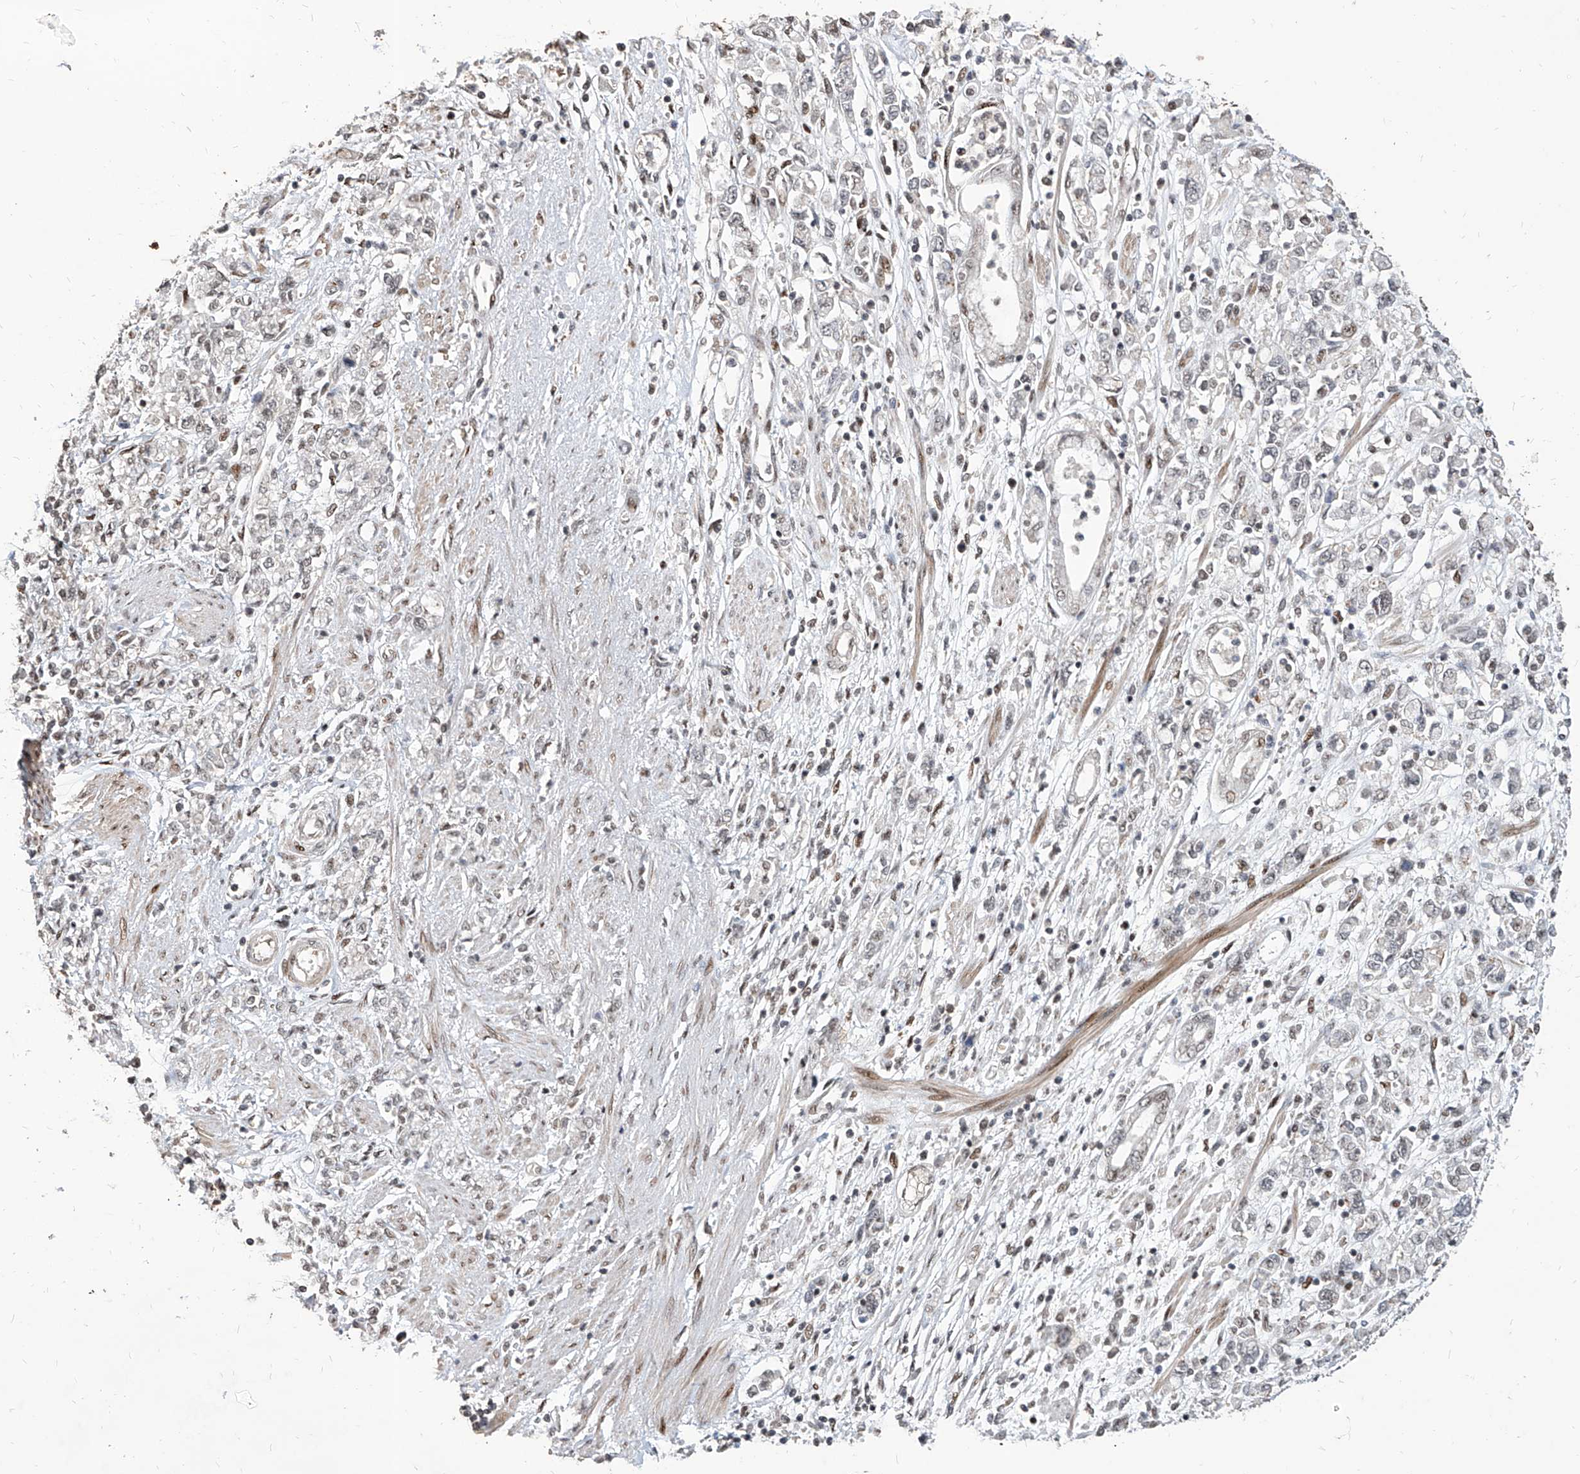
{"staining": {"intensity": "moderate", "quantity": "<25%", "location": "nuclear"}, "tissue": "stomach cancer", "cell_type": "Tumor cells", "image_type": "cancer", "snomed": [{"axis": "morphology", "description": "Adenocarcinoma, NOS"}, {"axis": "topography", "description": "Stomach"}], "caption": "A low amount of moderate nuclear expression is appreciated in approximately <25% of tumor cells in stomach cancer tissue.", "gene": "IRF2", "patient": {"sex": "female", "age": 76}}